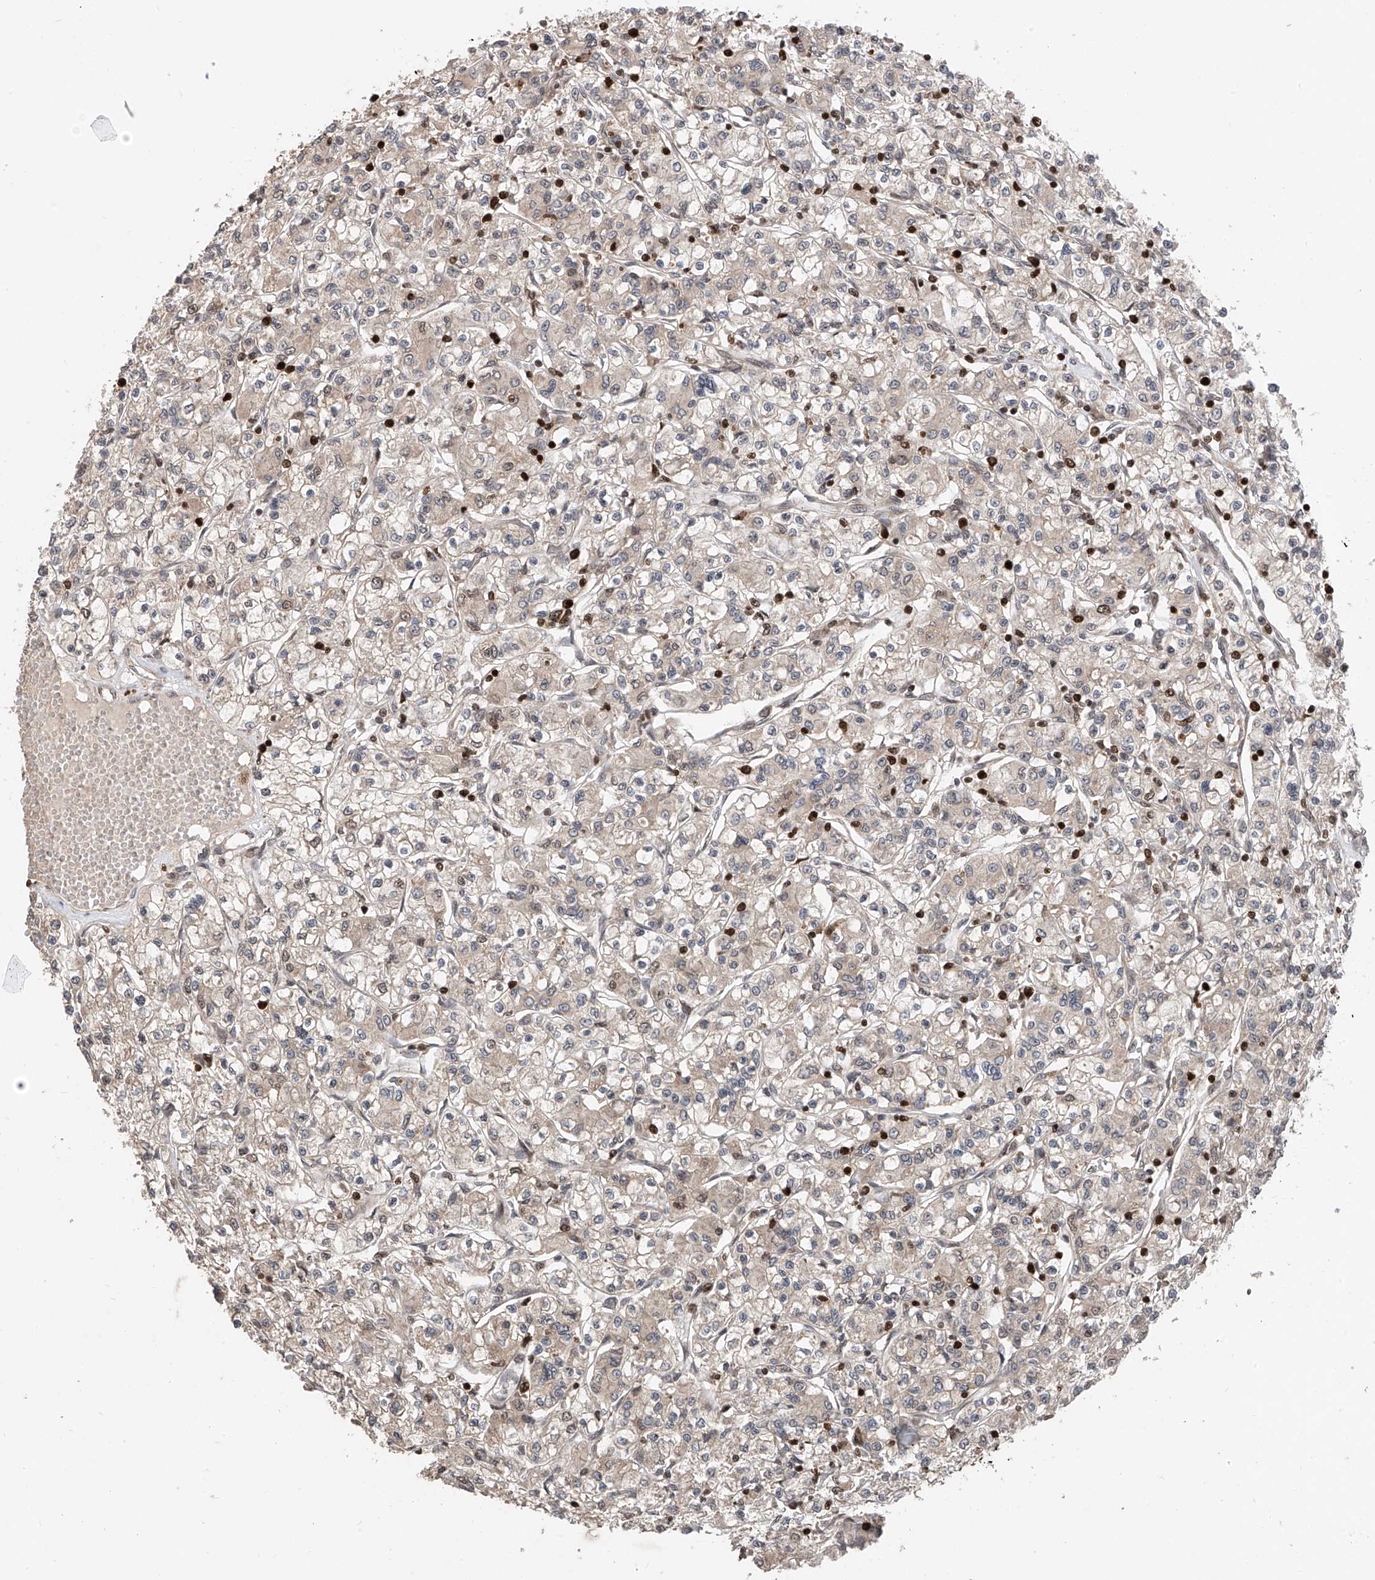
{"staining": {"intensity": "weak", "quantity": "<25%", "location": "nuclear"}, "tissue": "renal cancer", "cell_type": "Tumor cells", "image_type": "cancer", "snomed": [{"axis": "morphology", "description": "Adenocarcinoma, NOS"}, {"axis": "topography", "description": "Kidney"}], "caption": "Histopathology image shows no protein expression in tumor cells of renal cancer (adenocarcinoma) tissue.", "gene": "DNAJC9", "patient": {"sex": "female", "age": 59}}